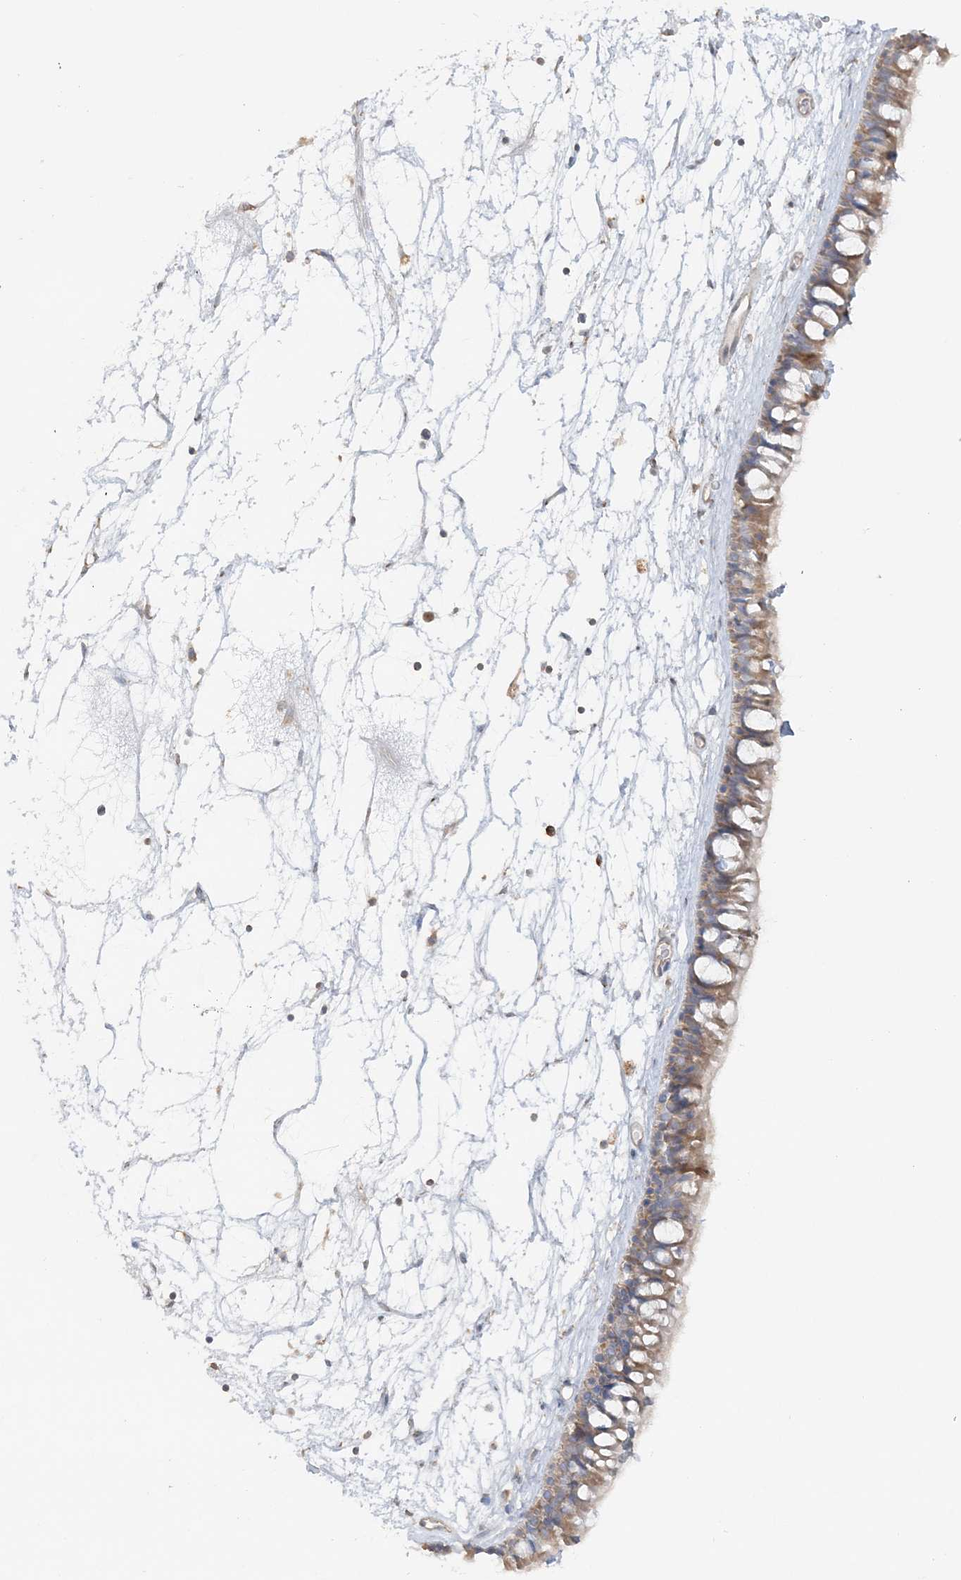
{"staining": {"intensity": "moderate", "quantity": ">75%", "location": "cytoplasmic/membranous"}, "tissue": "nasopharynx", "cell_type": "Respiratory epithelial cells", "image_type": "normal", "snomed": [{"axis": "morphology", "description": "Normal tissue, NOS"}, {"axis": "topography", "description": "Nasopharynx"}], "caption": "Respiratory epithelial cells exhibit medium levels of moderate cytoplasmic/membranous staining in about >75% of cells in benign nasopharynx.", "gene": "TBC1D5", "patient": {"sex": "male", "age": 64}}